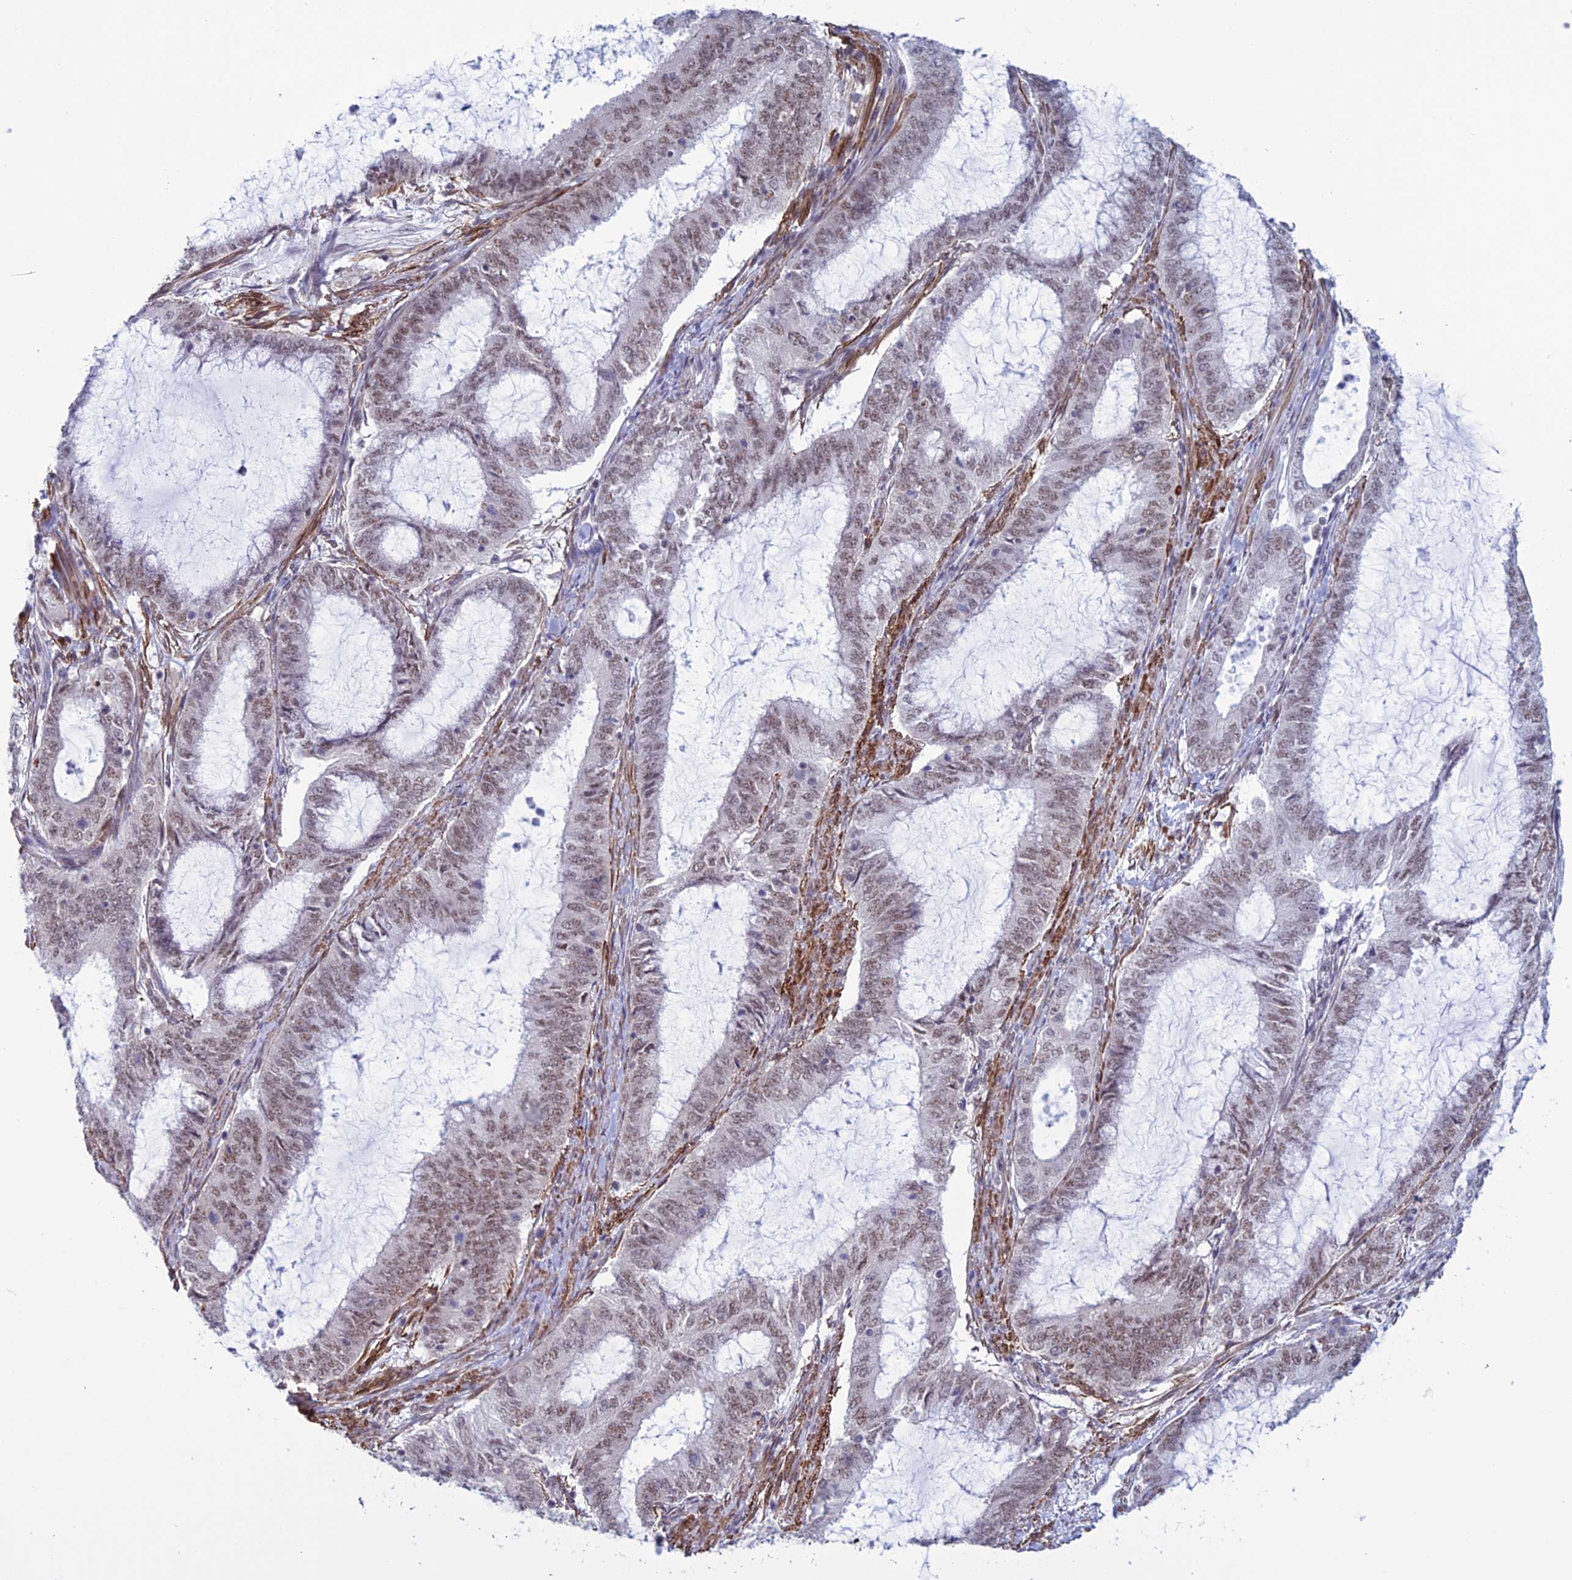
{"staining": {"intensity": "weak", "quantity": ">75%", "location": "nuclear"}, "tissue": "endometrial cancer", "cell_type": "Tumor cells", "image_type": "cancer", "snomed": [{"axis": "morphology", "description": "Adenocarcinoma, NOS"}, {"axis": "topography", "description": "Endometrium"}], "caption": "The histopathology image reveals staining of endometrial cancer, revealing weak nuclear protein expression (brown color) within tumor cells. The staining is performed using DAB brown chromogen to label protein expression. The nuclei are counter-stained blue using hematoxylin.", "gene": "U2AF1", "patient": {"sex": "female", "age": 51}}